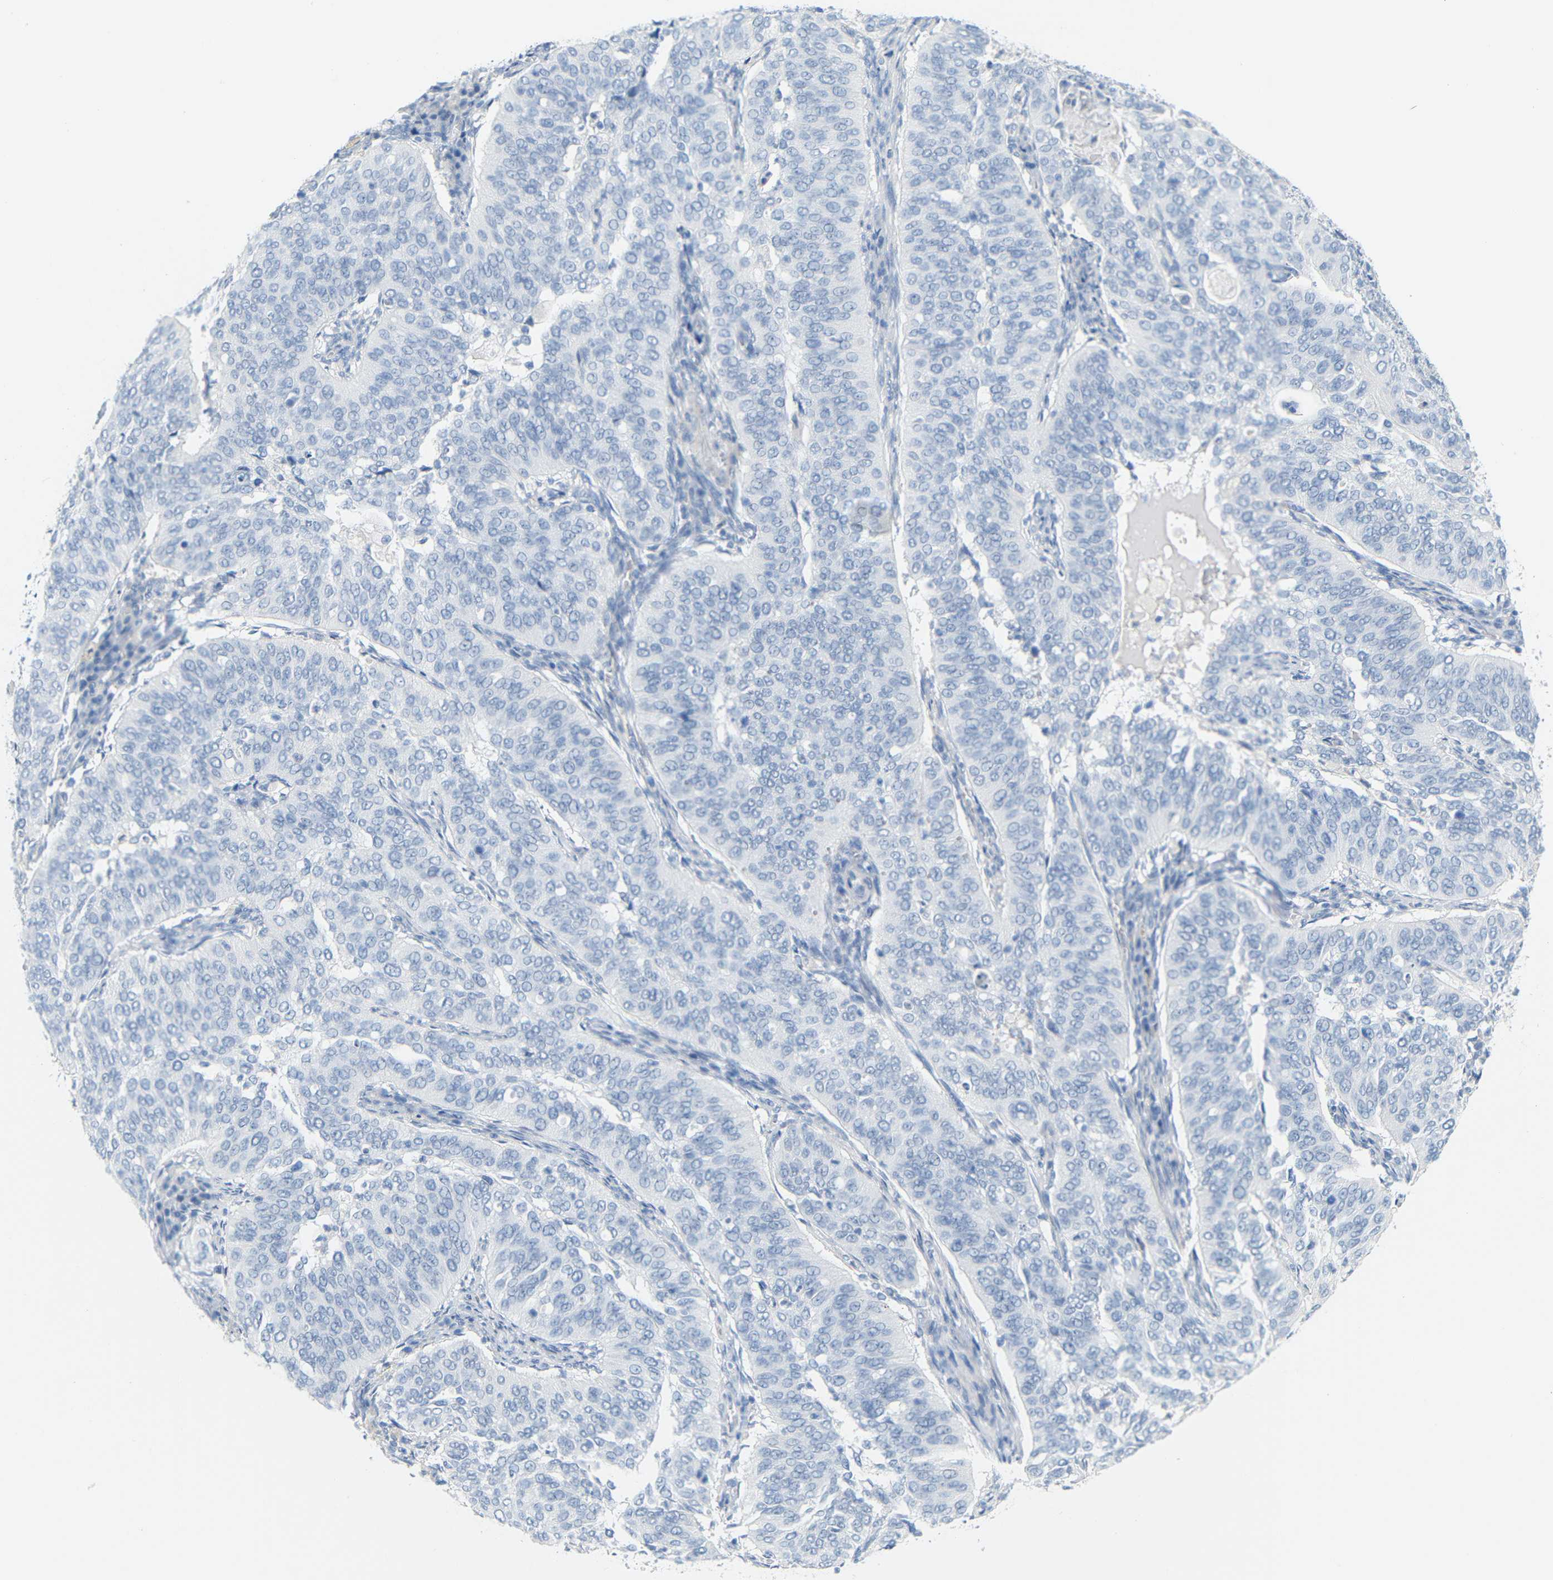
{"staining": {"intensity": "negative", "quantity": "none", "location": "none"}, "tissue": "cervical cancer", "cell_type": "Tumor cells", "image_type": "cancer", "snomed": [{"axis": "morphology", "description": "Normal tissue, NOS"}, {"axis": "morphology", "description": "Squamous cell carcinoma, NOS"}, {"axis": "topography", "description": "Cervix"}], "caption": "Squamous cell carcinoma (cervical) was stained to show a protein in brown. There is no significant expression in tumor cells.", "gene": "OPN1SW", "patient": {"sex": "female", "age": 39}}